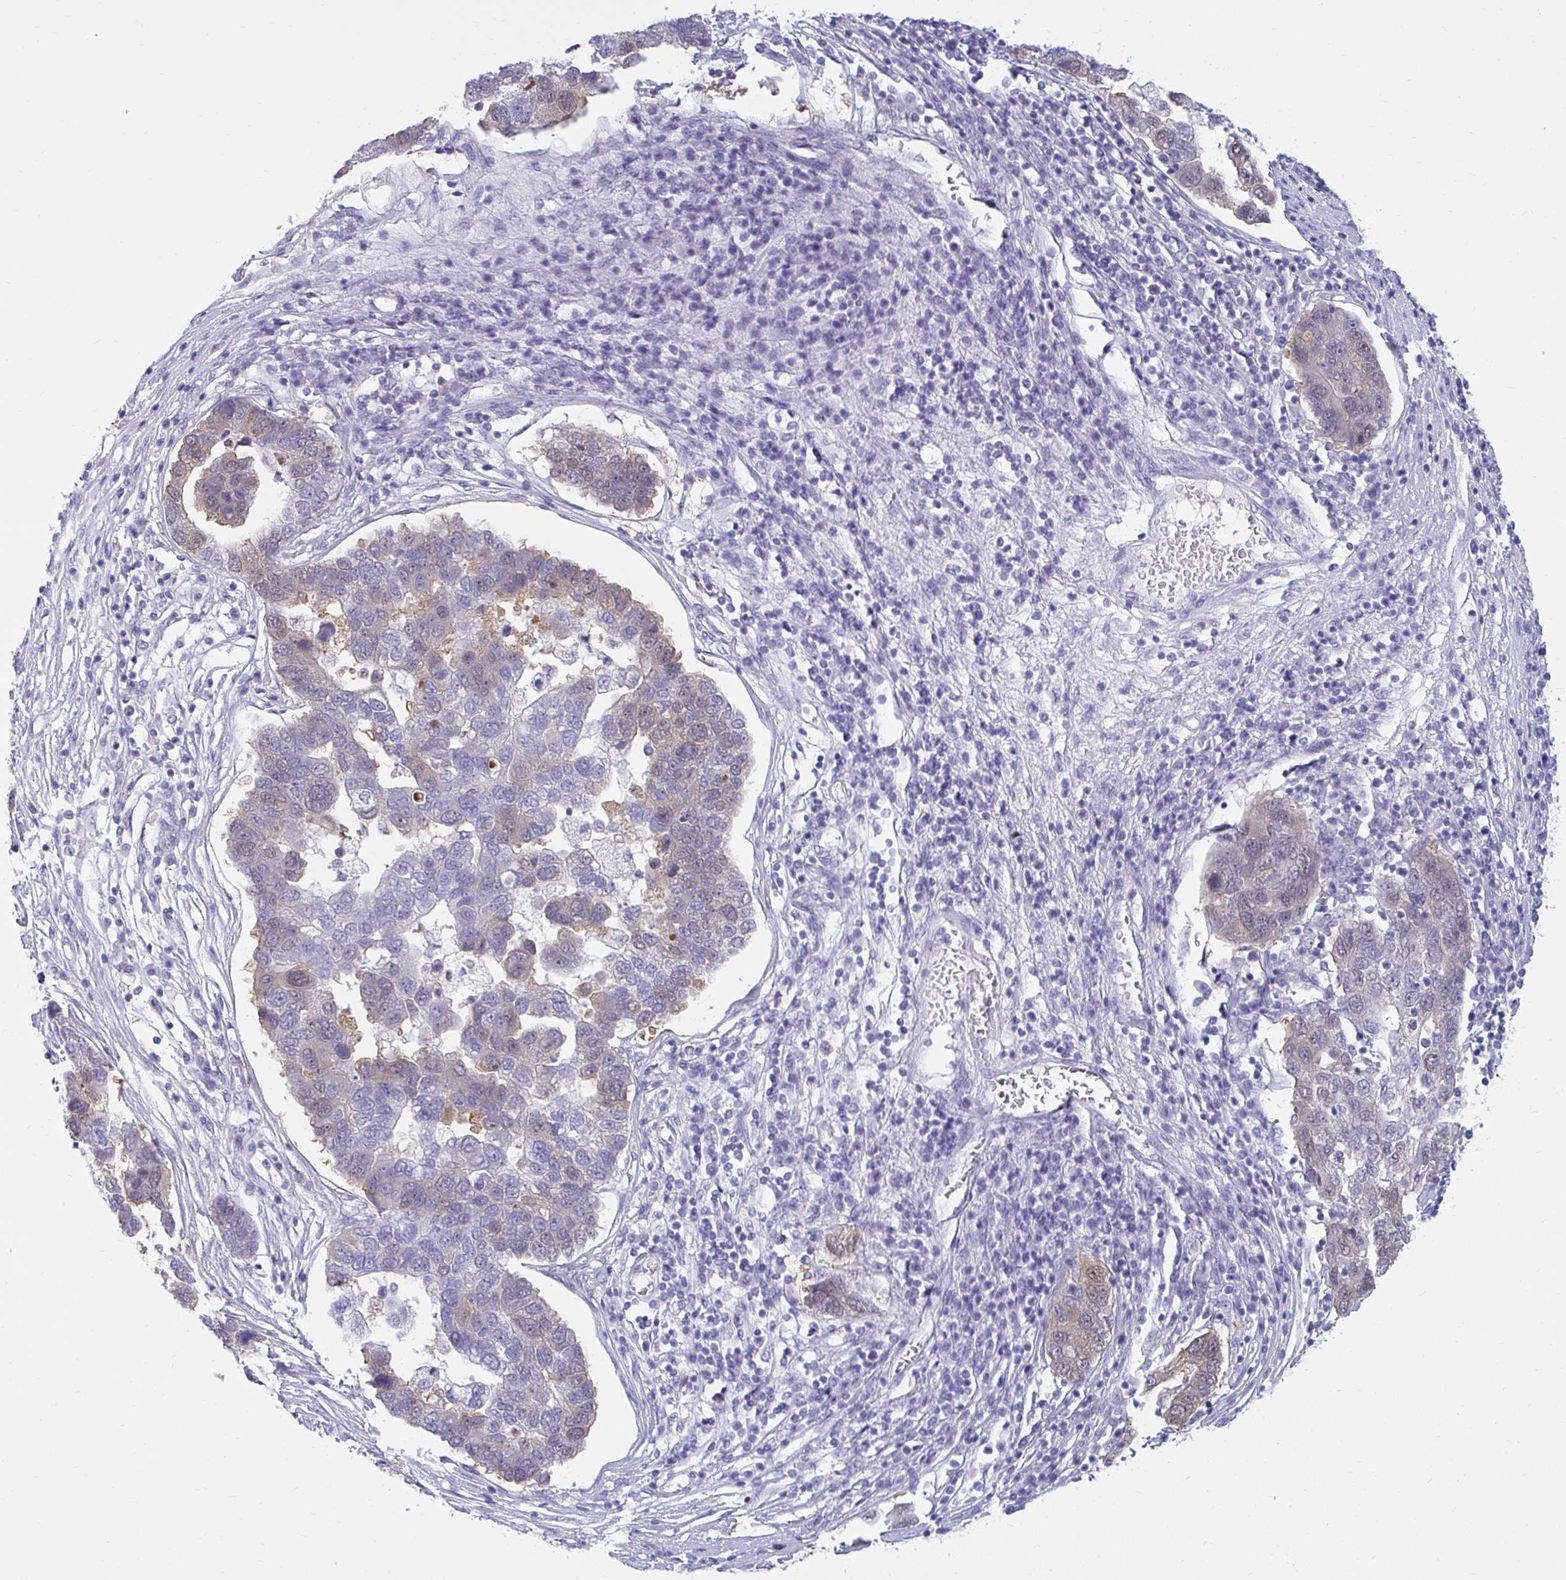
{"staining": {"intensity": "weak", "quantity": "<25%", "location": "cytoplasmic/membranous"}, "tissue": "pancreatic cancer", "cell_type": "Tumor cells", "image_type": "cancer", "snomed": [{"axis": "morphology", "description": "Adenocarcinoma, NOS"}, {"axis": "topography", "description": "Pancreas"}], "caption": "DAB immunohistochemical staining of human pancreatic adenocarcinoma demonstrates no significant staining in tumor cells.", "gene": "CSE1L", "patient": {"sex": "female", "age": 61}}